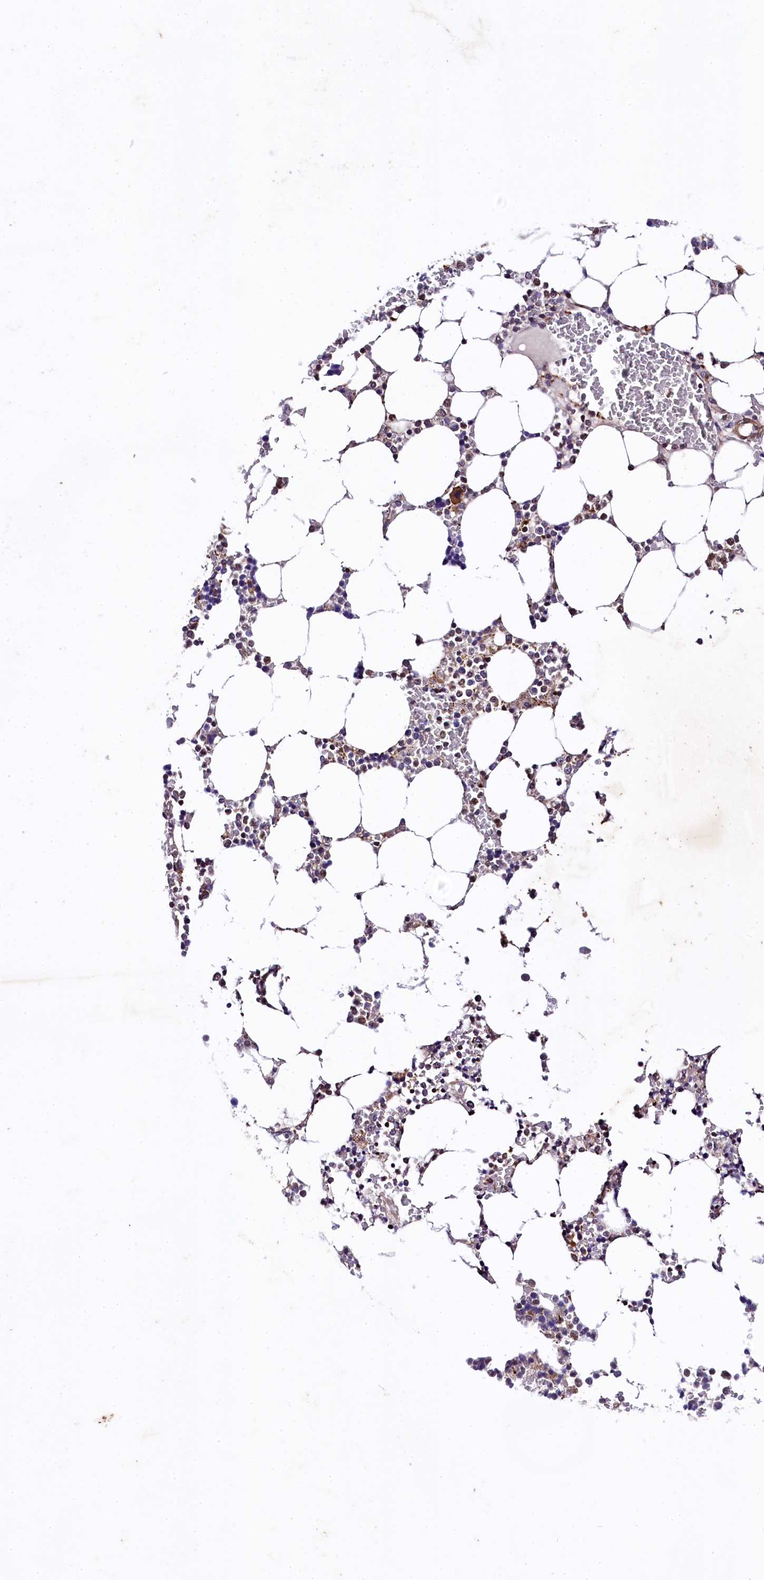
{"staining": {"intensity": "strong", "quantity": "25%-75%", "location": "cytoplasmic/membranous,nuclear"}, "tissue": "bone marrow", "cell_type": "Hematopoietic cells", "image_type": "normal", "snomed": [{"axis": "morphology", "description": "Normal tissue, NOS"}, {"axis": "topography", "description": "Bone marrow"}], "caption": "This is a photomicrograph of immunohistochemistry (IHC) staining of normal bone marrow, which shows strong staining in the cytoplasmic/membranous,nuclear of hematopoietic cells.", "gene": "SAMD10", "patient": {"sex": "male", "age": 64}}